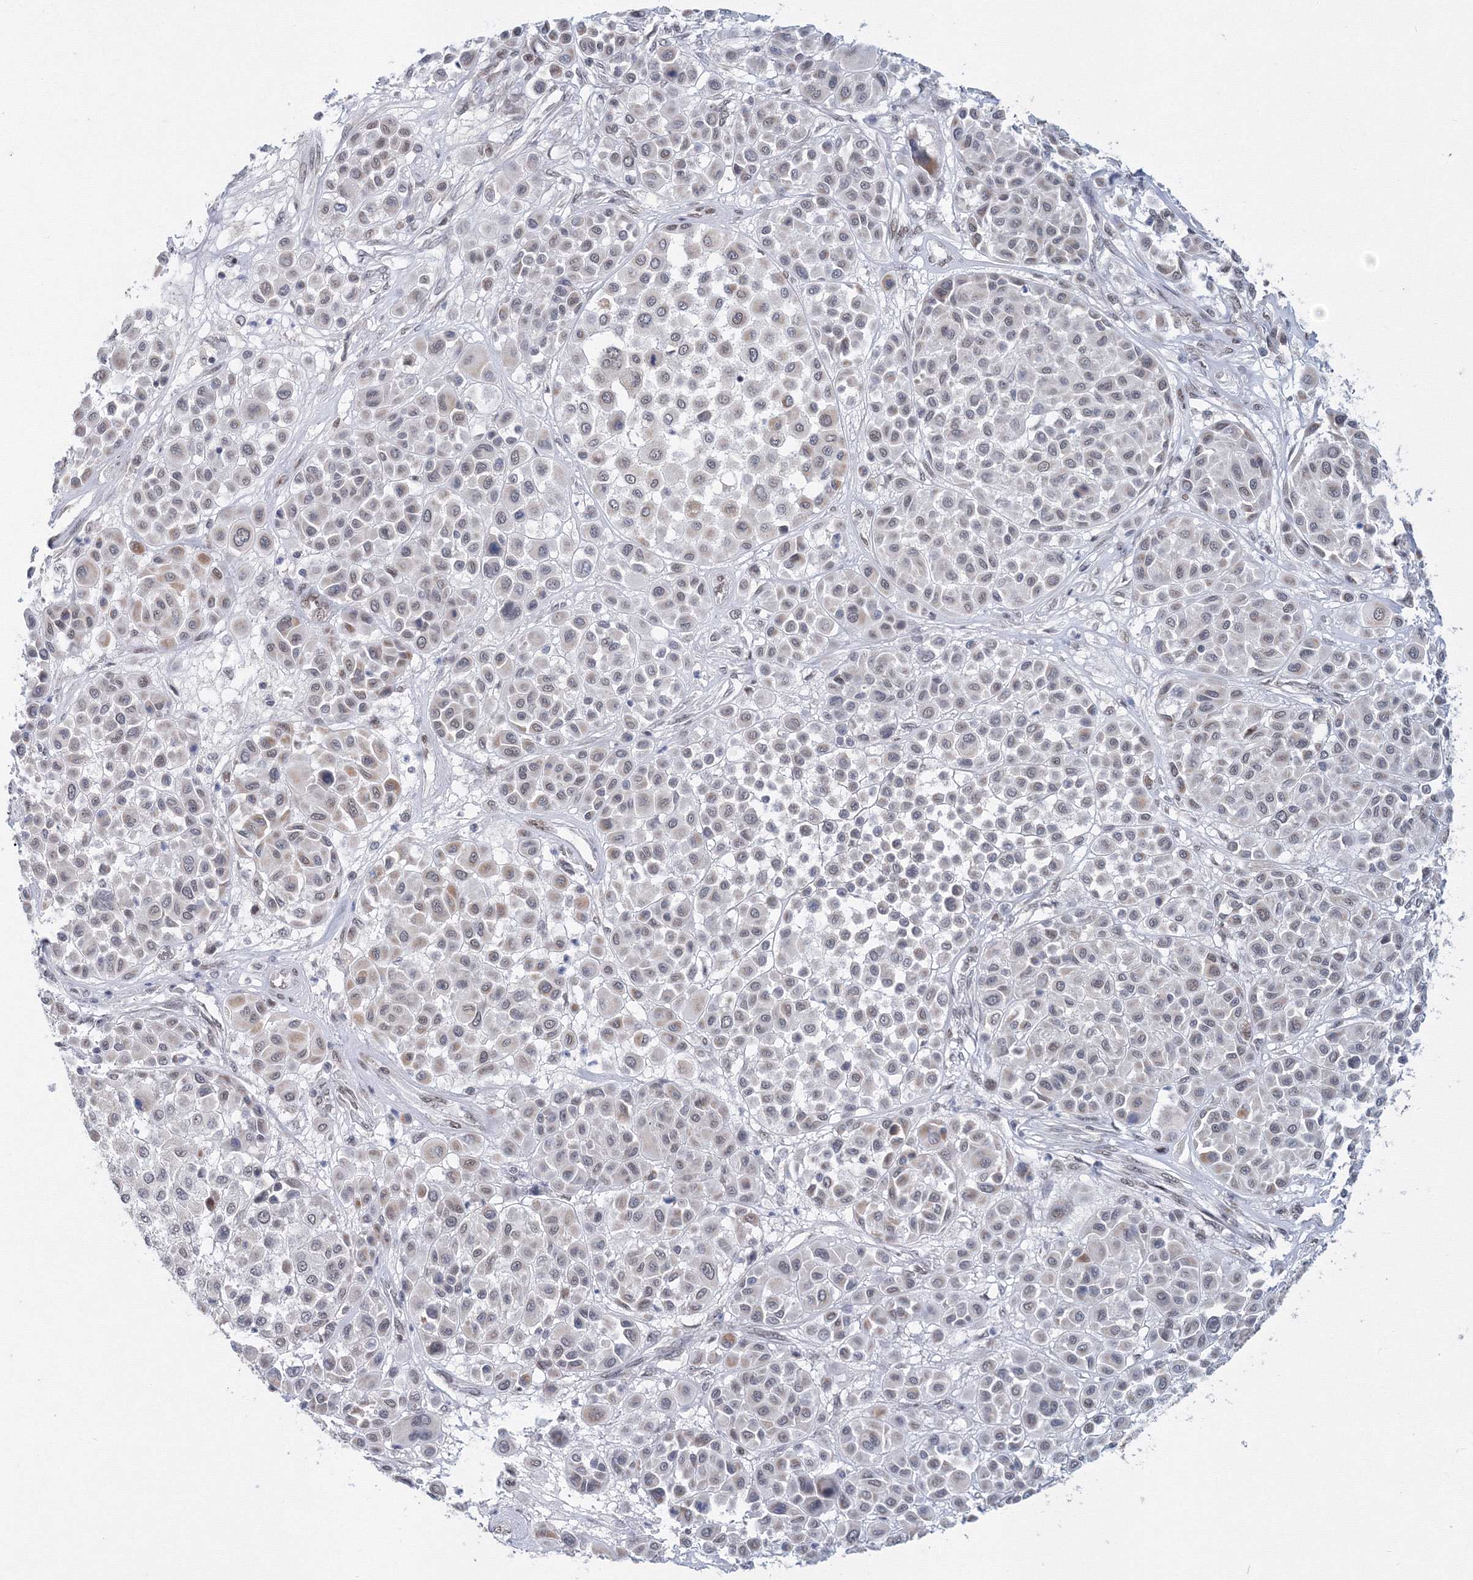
{"staining": {"intensity": "weak", "quantity": "25%-75%", "location": "cytoplasmic/membranous,nuclear"}, "tissue": "melanoma", "cell_type": "Tumor cells", "image_type": "cancer", "snomed": [{"axis": "morphology", "description": "Malignant melanoma, Metastatic site"}, {"axis": "topography", "description": "Soft tissue"}], "caption": "This is a micrograph of IHC staining of malignant melanoma (metastatic site), which shows weak positivity in the cytoplasmic/membranous and nuclear of tumor cells.", "gene": "SF3B6", "patient": {"sex": "male", "age": 41}}